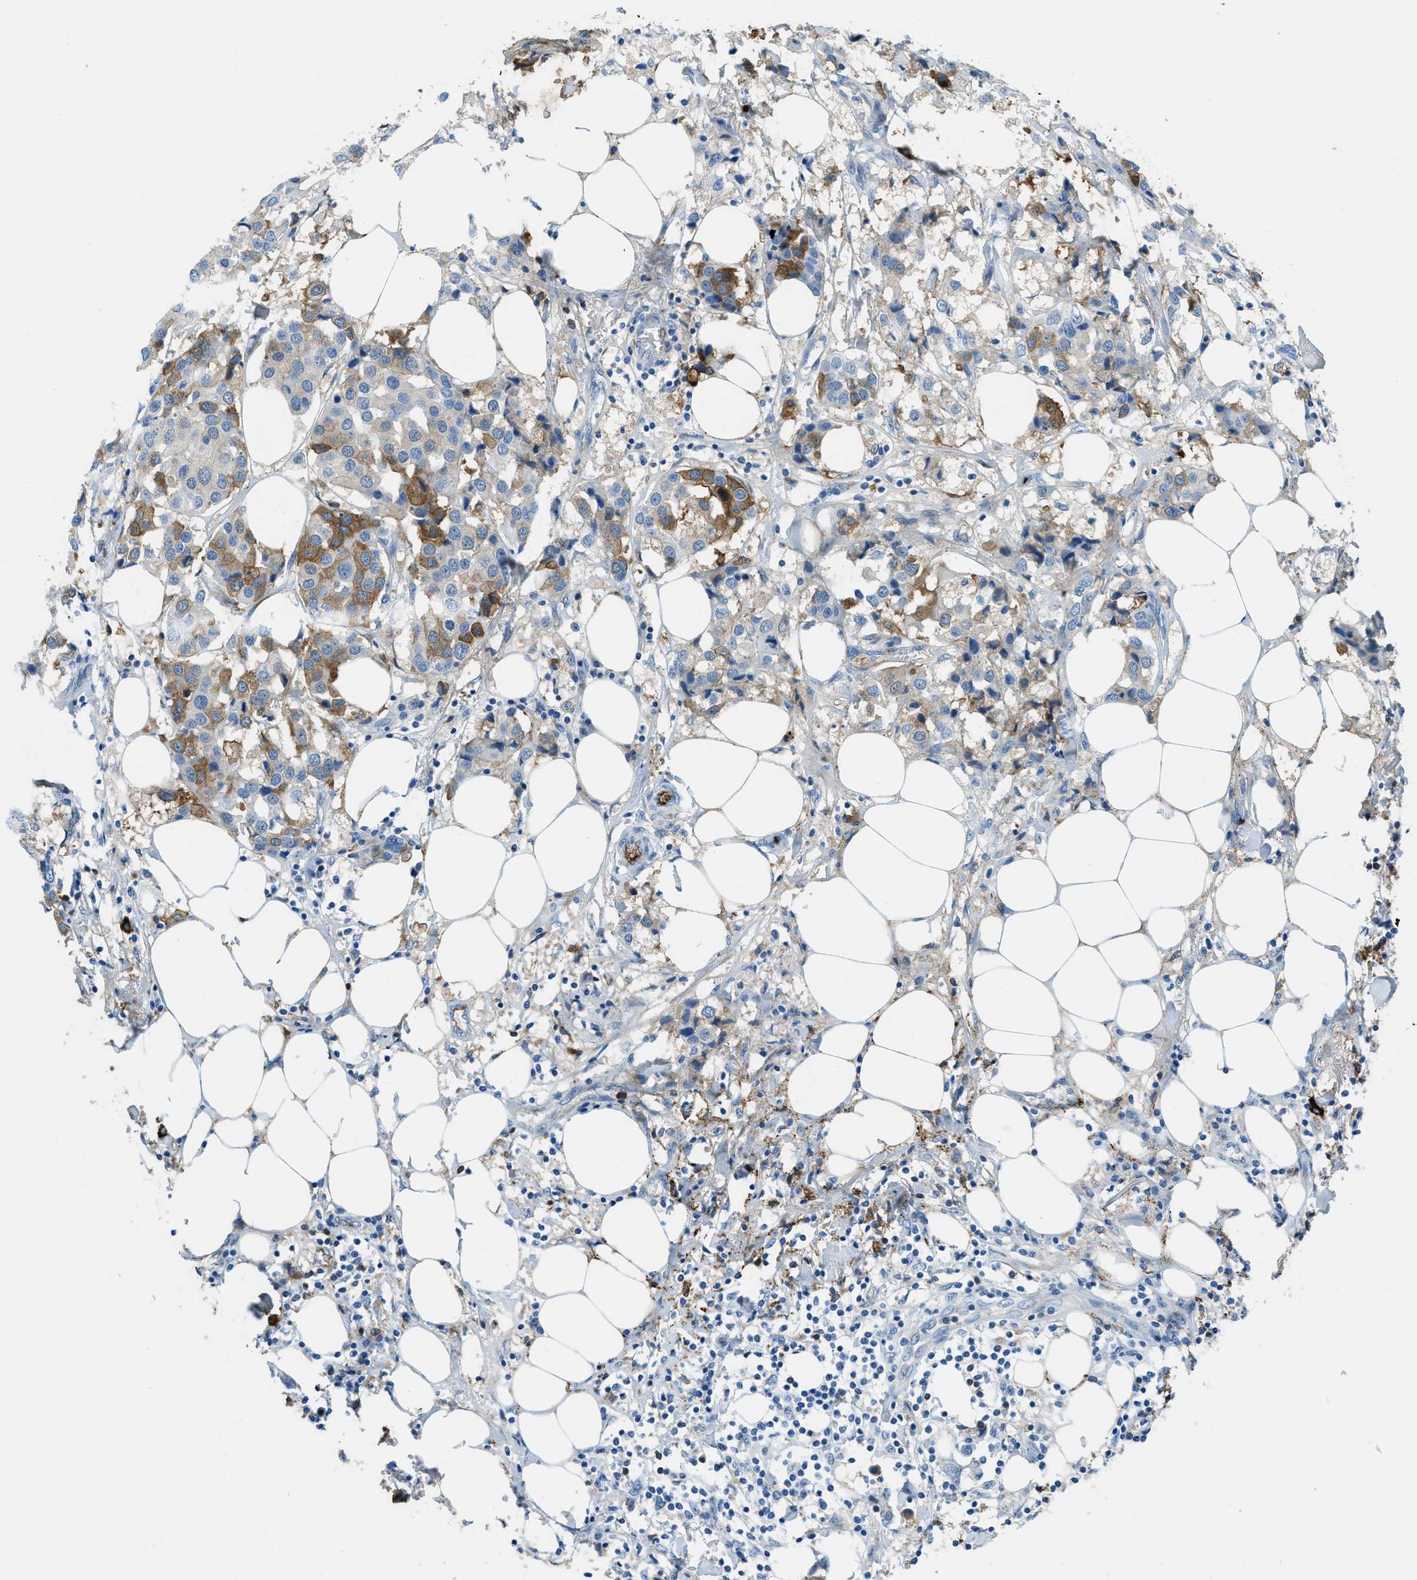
{"staining": {"intensity": "moderate", "quantity": "25%-75%", "location": "cytoplasmic/membranous"}, "tissue": "breast cancer", "cell_type": "Tumor cells", "image_type": "cancer", "snomed": [{"axis": "morphology", "description": "Duct carcinoma"}, {"axis": "topography", "description": "Breast"}], "caption": "DAB immunohistochemical staining of invasive ductal carcinoma (breast) displays moderate cytoplasmic/membranous protein expression in approximately 25%-75% of tumor cells.", "gene": "TRIM59", "patient": {"sex": "female", "age": 80}}